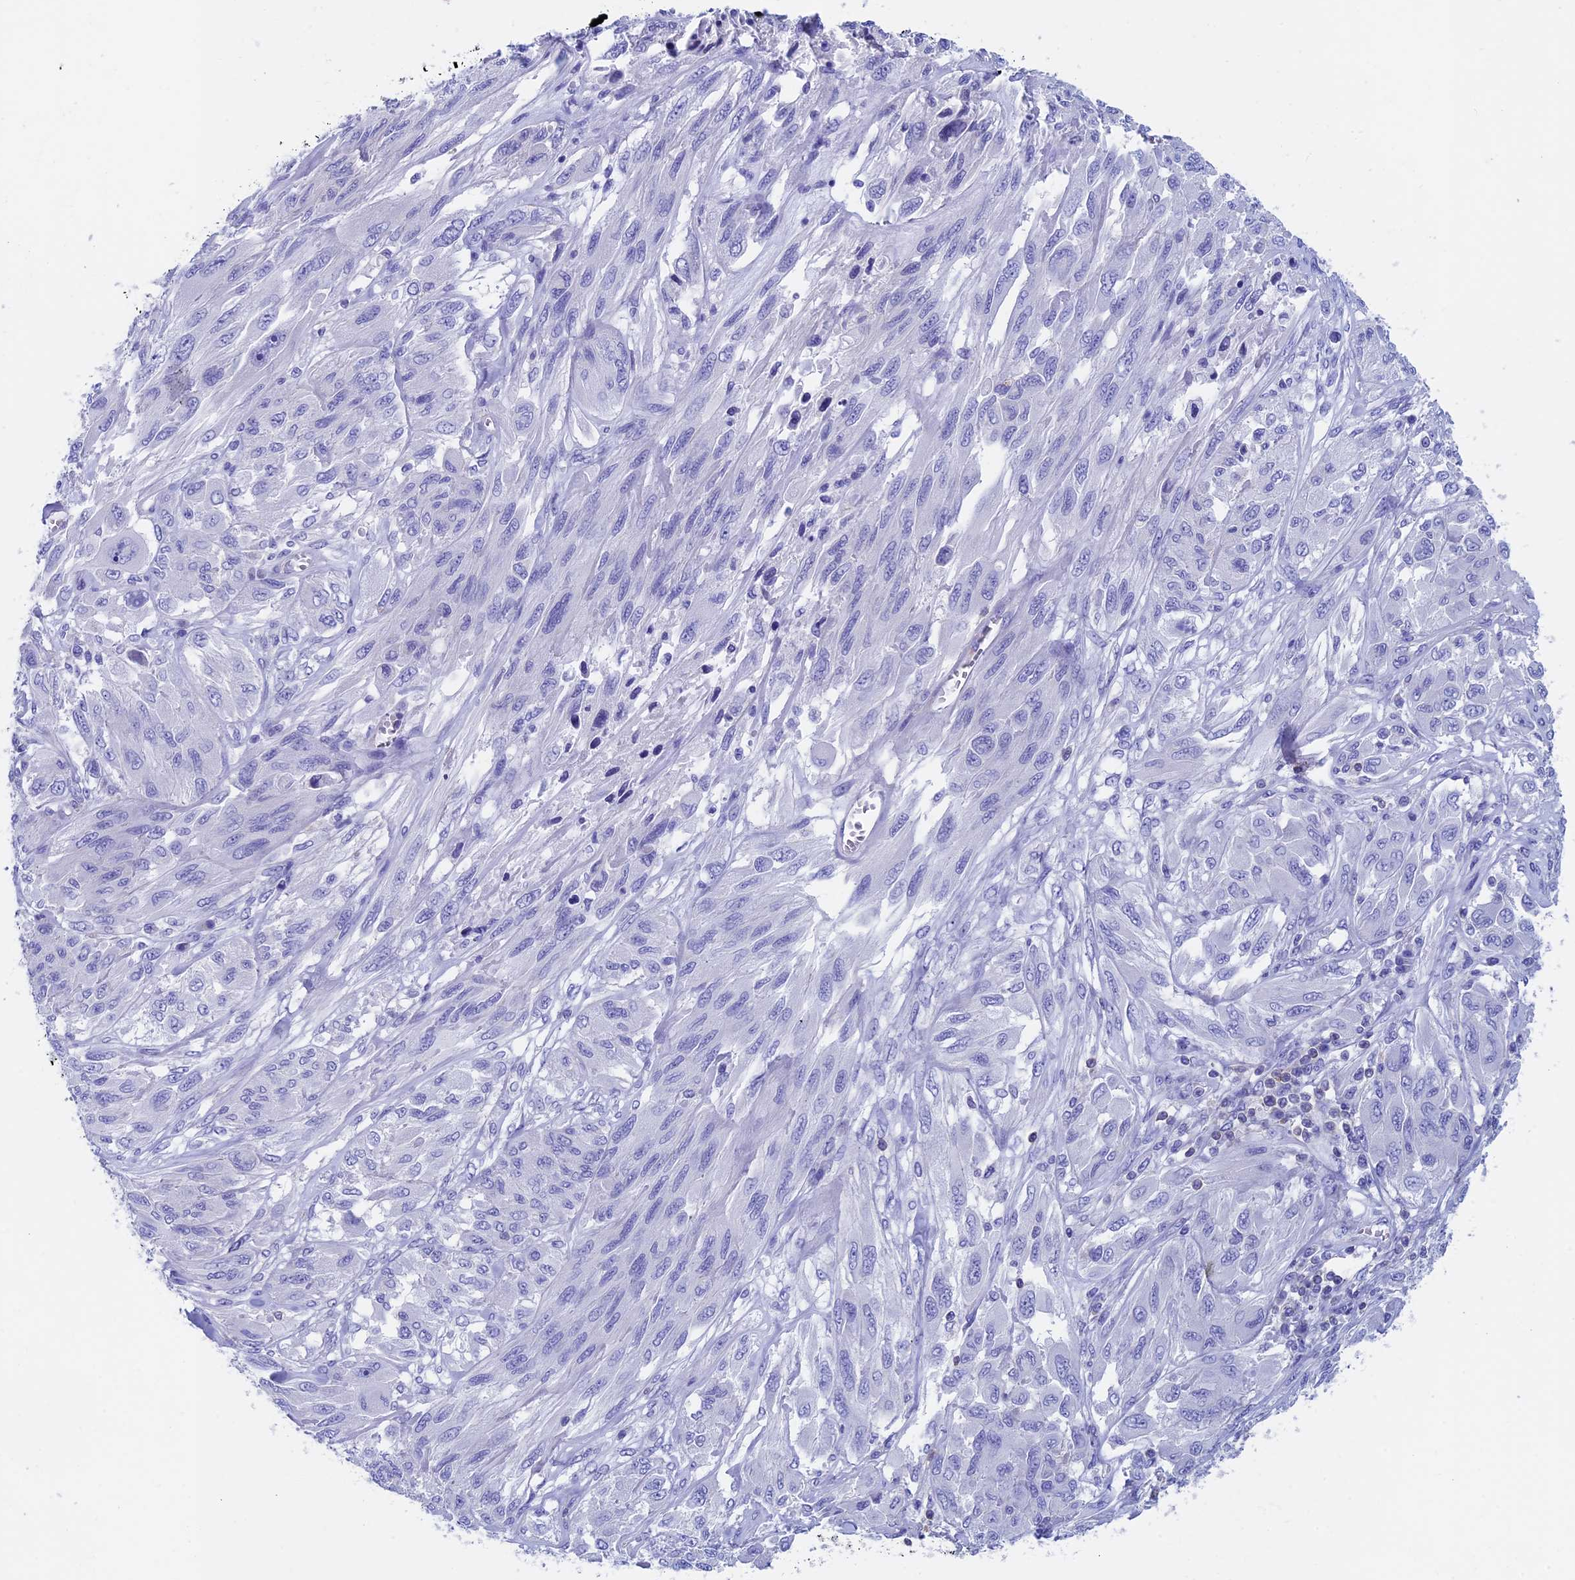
{"staining": {"intensity": "negative", "quantity": "none", "location": "none"}, "tissue": "melanoma", "cell_type": "Tumor cells", "image_type": "cancer", "snomed": [{"axis": "morphology", "description": "Malignant melanoma, NOS"}, {"axis": "topography", "description": "Skin"}], "caption": "High power microscopy histopathology image of an immunohistochemistry histopathology image of melanoma, revealing no significant expression in tumor cells.", "gene": "SEPTIN1", "patient": {"sex": "female", "age": 91}}